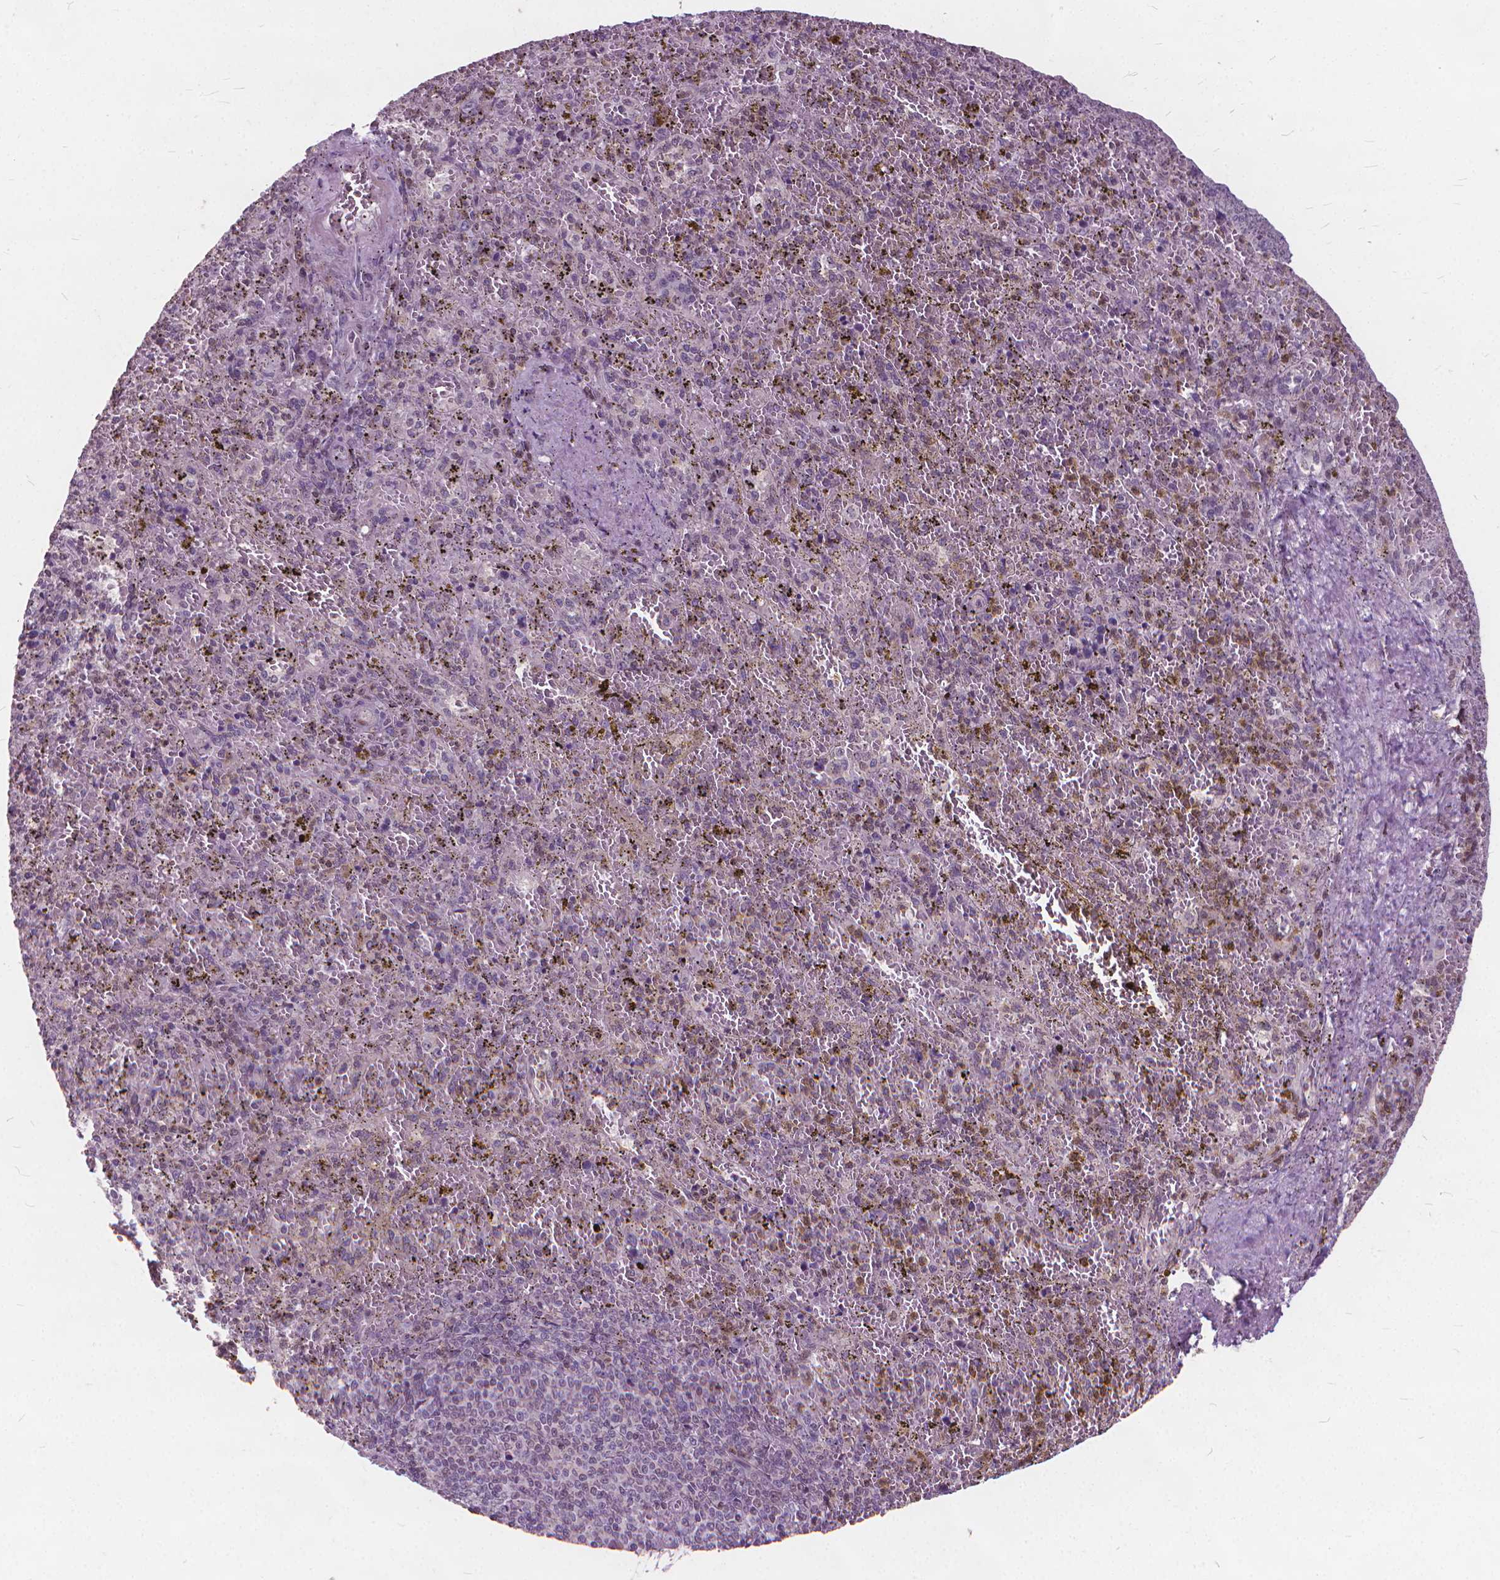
{"staining": {"intensity": "weak", "quantity": "25%-75%", "location": "nuclear"}, "tissue": "spleen", "cell_type": "Cells in red pulp", "image_type": "normal", "snomed": [{"axis": "morphology", "description": "Normal tissue, NOS"}, {"axis": "topography", "description": "Spleen"}], "caption": "The micrograph shows a brown stain indicating the presence of a protein in the nuclear of cells in red pulp in spleen. Immunohistochemistry (ihc) stains the protein in brown and the nuclei are stained blue.", "gene": "STAT5B", "patient": {"sex": "female", "age": 50}}